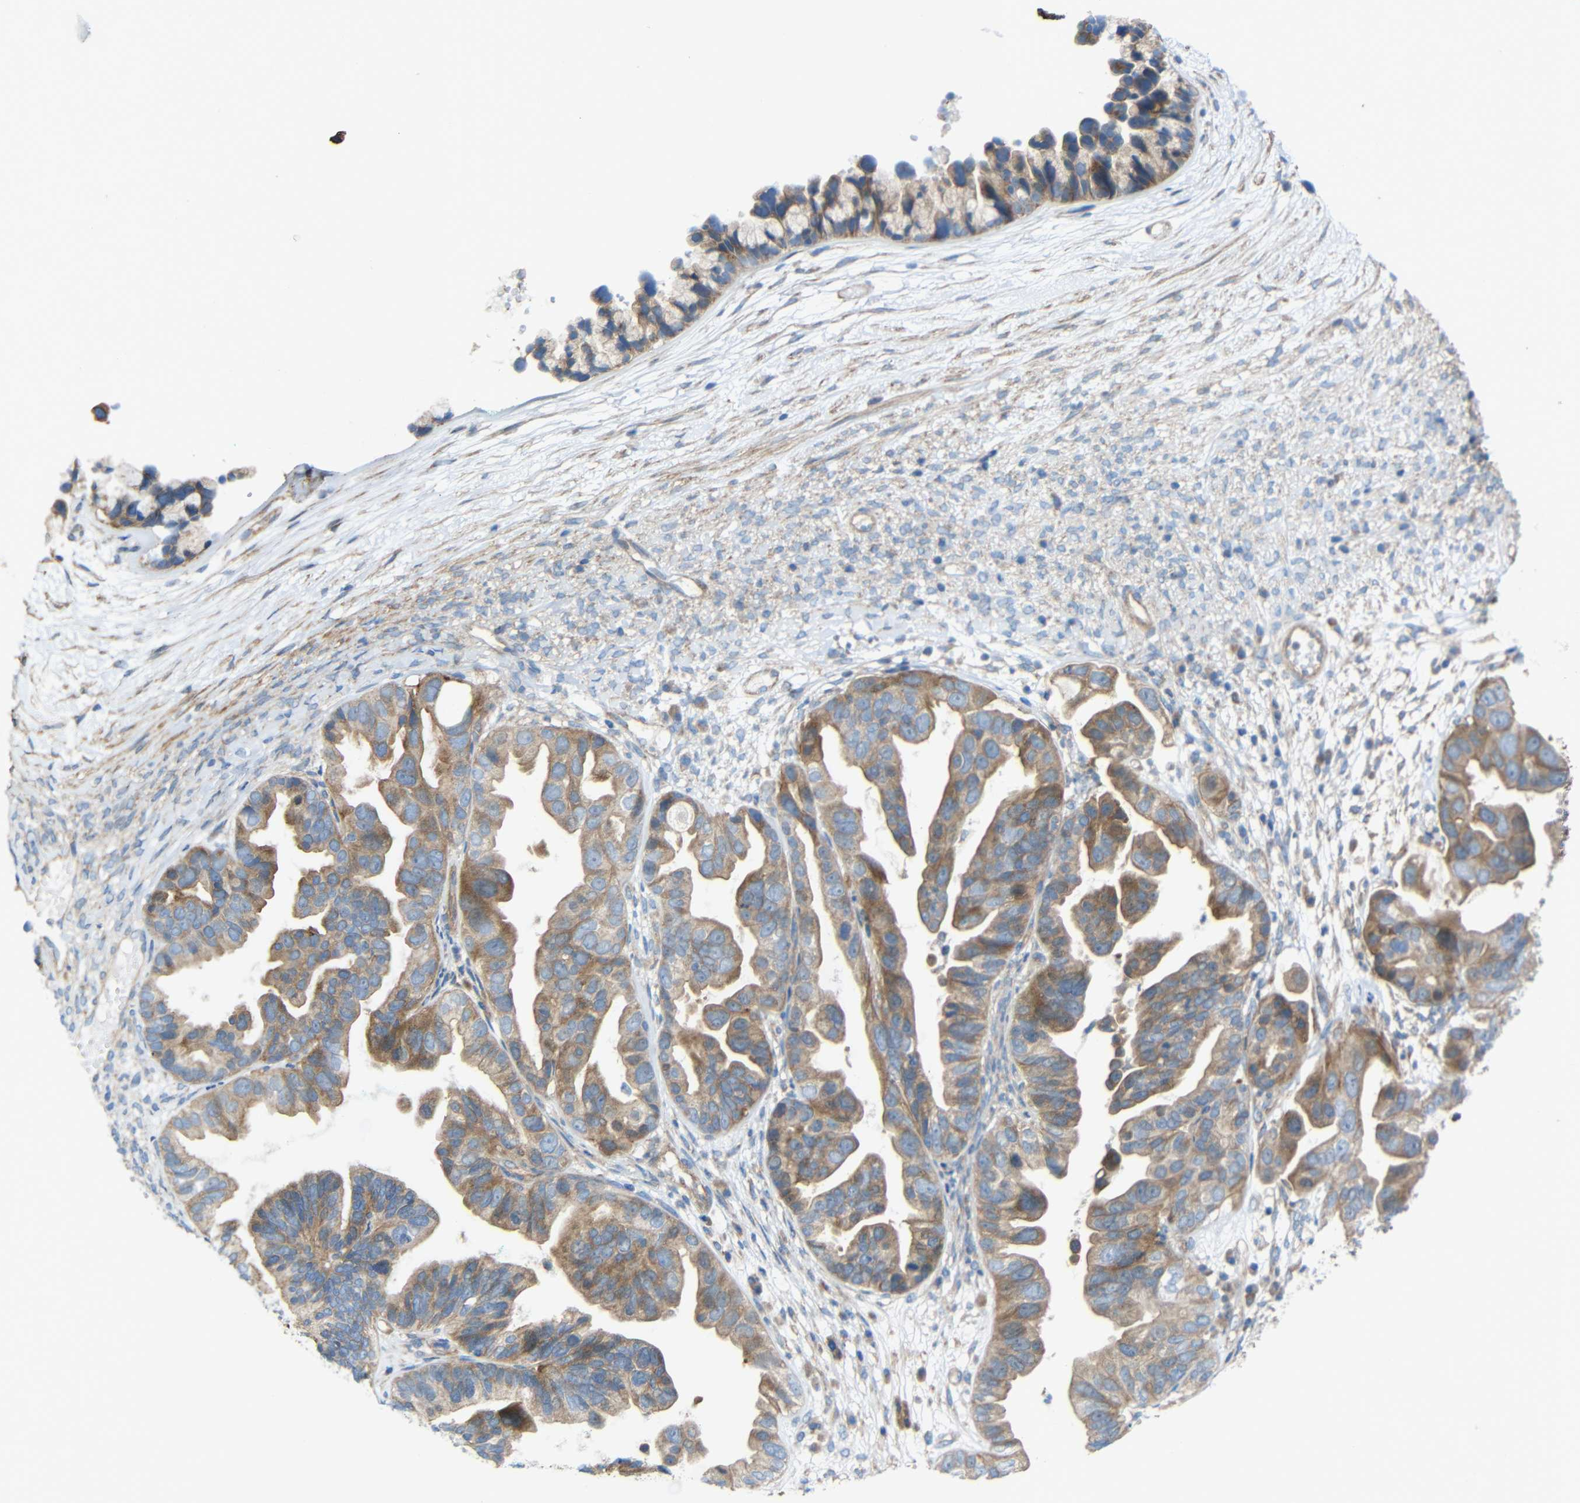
{"staining": {"intensity": "moderate", "quantity": ">75%", "location": "cytoplasmic/membranous"}, "tissue": "ovarian cancer", "cell_type": "Tumor cells", "image_type": "cancer", "snomed": [{"axis": "morphology", "description": "Cystadenocarcinoma, serous, NOS"}, {"axis": "topography", "description": "Ovary"}], "caption": "A brown stain highlights moderate cytoplasmic/membranous staining of a protein in human ovarian cancer (serous cystadenocarcinoma) tumor cells.", "gene": "RHOT2", "patient": {"sex": "female", "age": 56}}